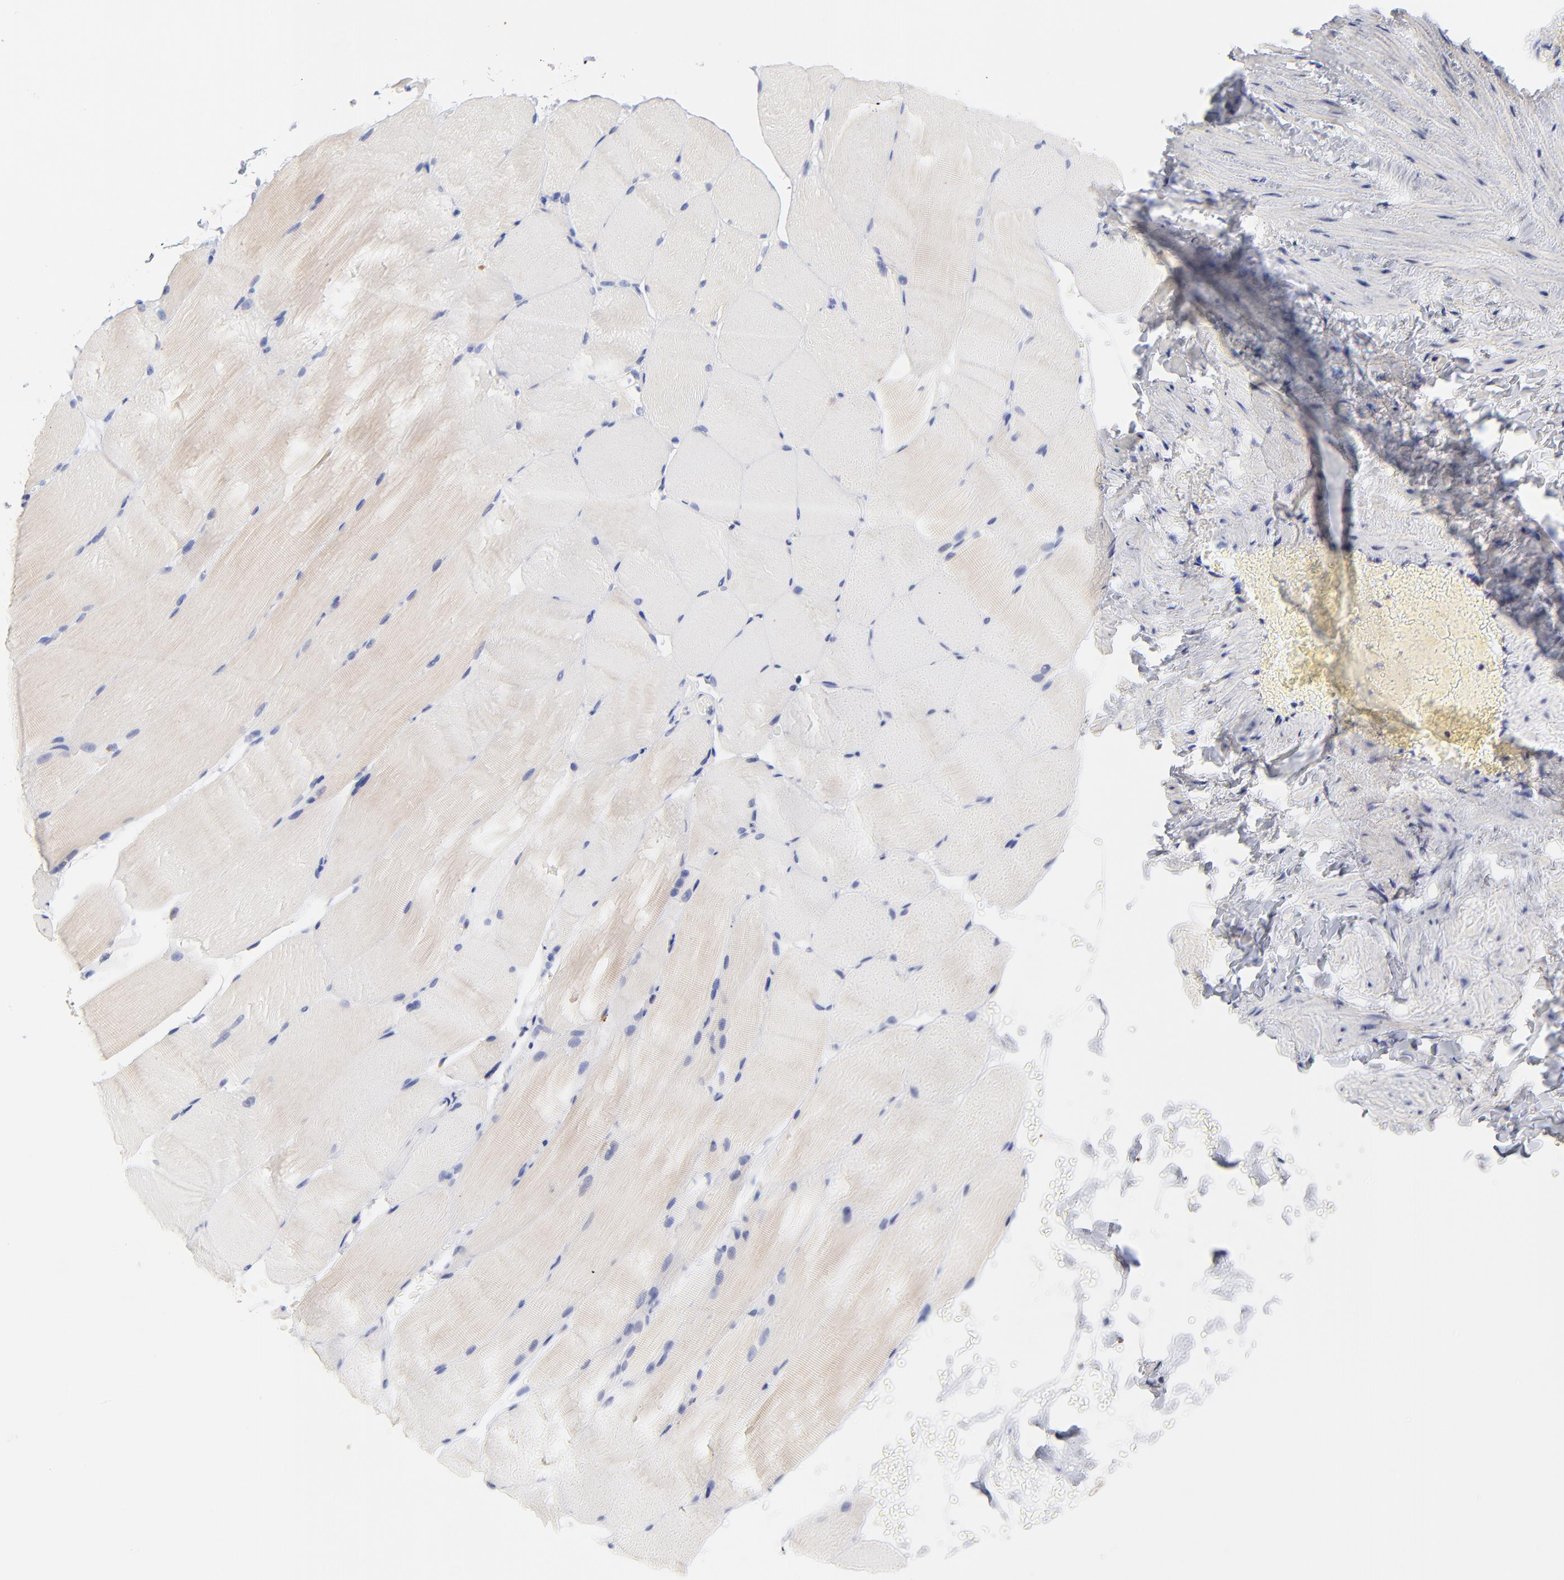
{"staining": {"intensity": "weak", "quantity": "<25%", "location": "cytoplasmic/membranous"}, "tissue": "skeletal muscle", "cell_type": "Myocytes", "image_type": "normal", "snomed": [{"axis": "morphology", "description": "Normal tissue, NOS"}, {"axis": "topography", "description": "Skeletal muscle"}, {"axis": "topography", "description": "Parathyroid gland"}], "caption": "Human skeletal muscle stained for a protein using immunohistochemistry shows no positivity in myocytes.", "gene": "TWNK", "patient": {"sex": "female", "age": 37}}